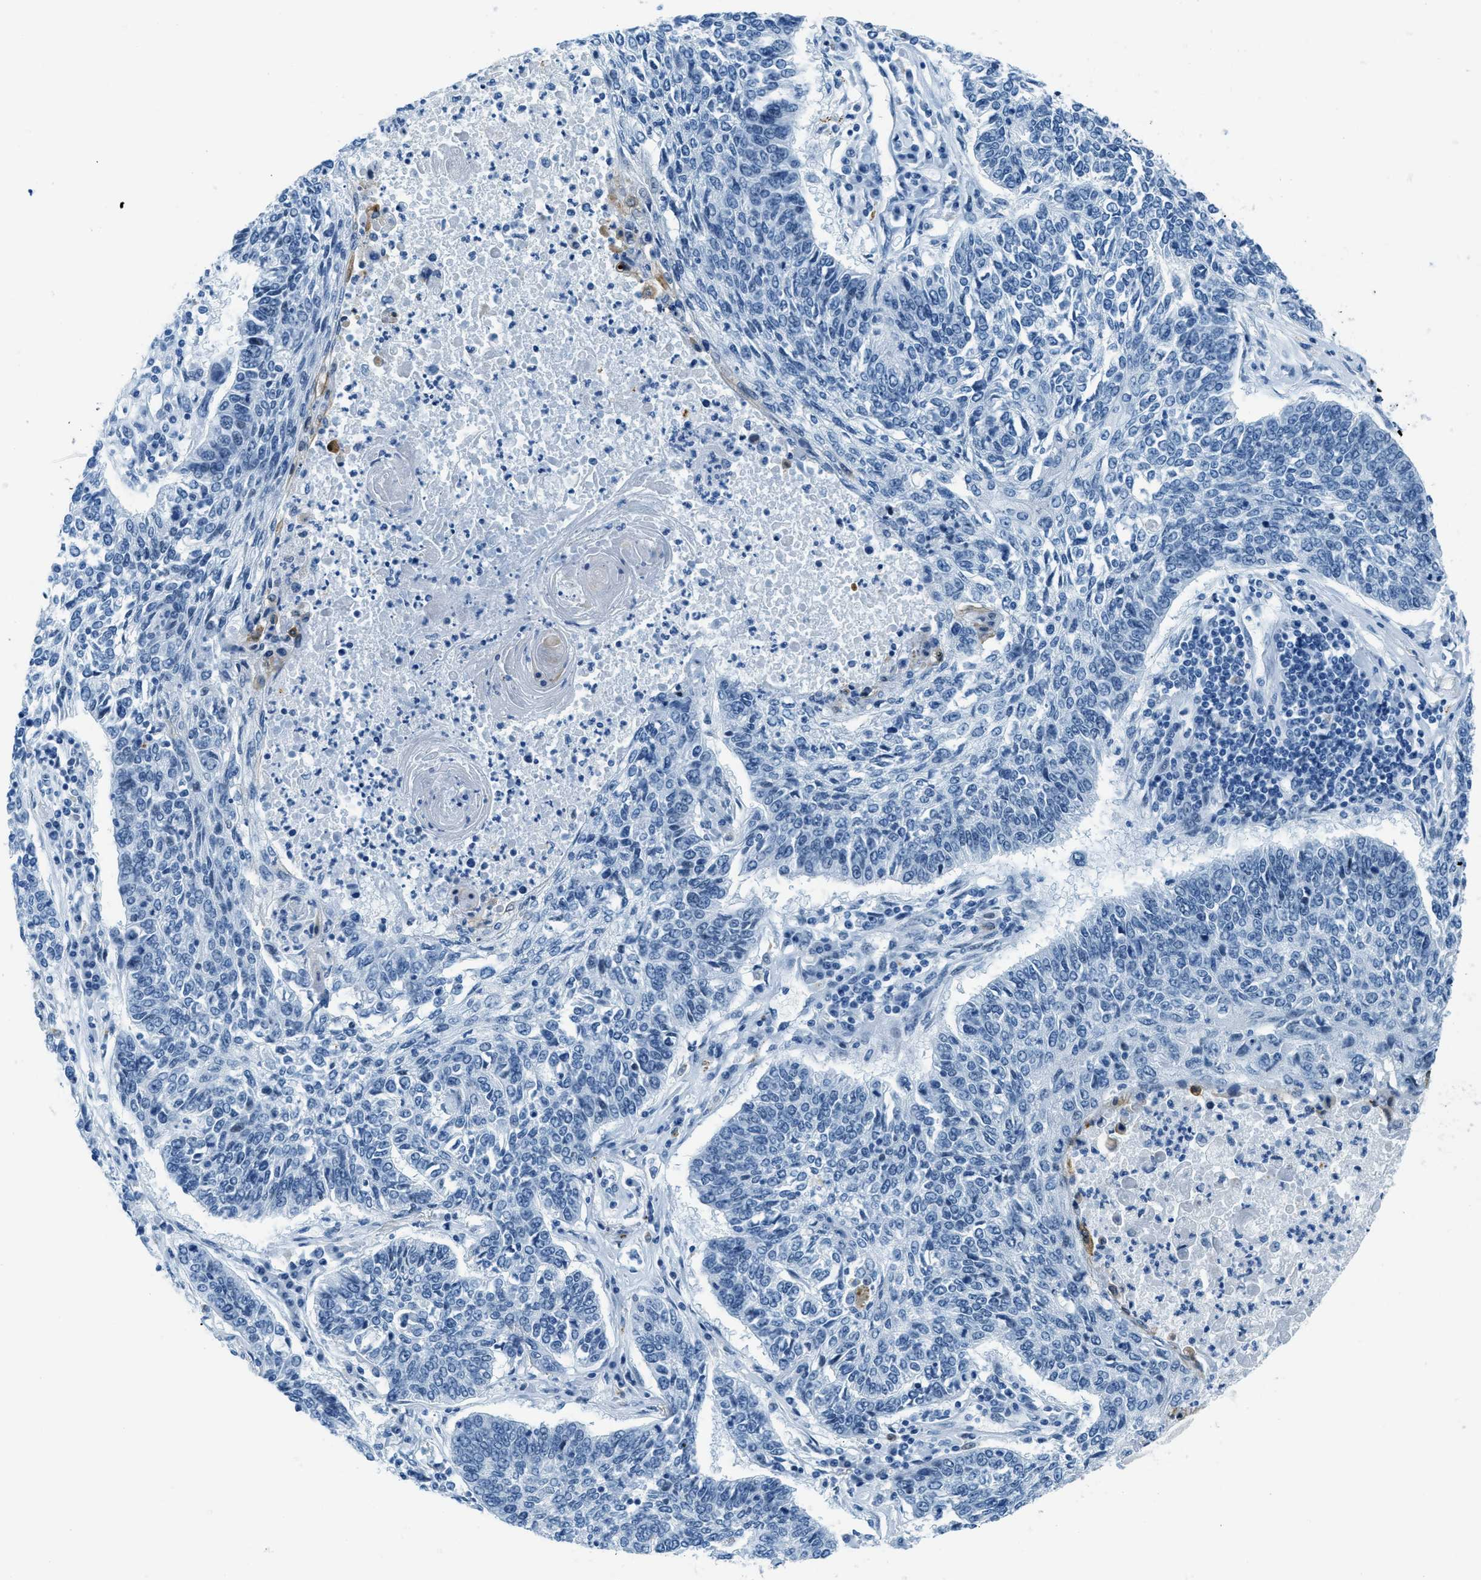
{"staining": {"intensity": "negative", "quantity": "none", "location": "none"}, "tissue": "lung cancer", "cell_type": "Tumor cells", "image_type": "cancer", "snomed": [{"axis": "morphology", "description": "Normal tissue, NOS"}, {"axis": "morphology", "description": "Squamous cell carcinoma, NOS"}, {"axis": "topography", "description": "Cartilage tissue"}, {"axis": "topography", "description": "Bronchus"}, {"axis": "topography", "description": "Lung"}], "caption": "There is no significant expression in tumor cells of lung squamous cell carcinoma. The staining was performed using DAB (3,3'-diaminobenzidine) to visualize the protein expression in brown, while the nuclei were stained in blue with hematoxylin (Magnification: 20x).", "gene": "PLA2G2A", "patient": {"sex": "female", "age": 49}}